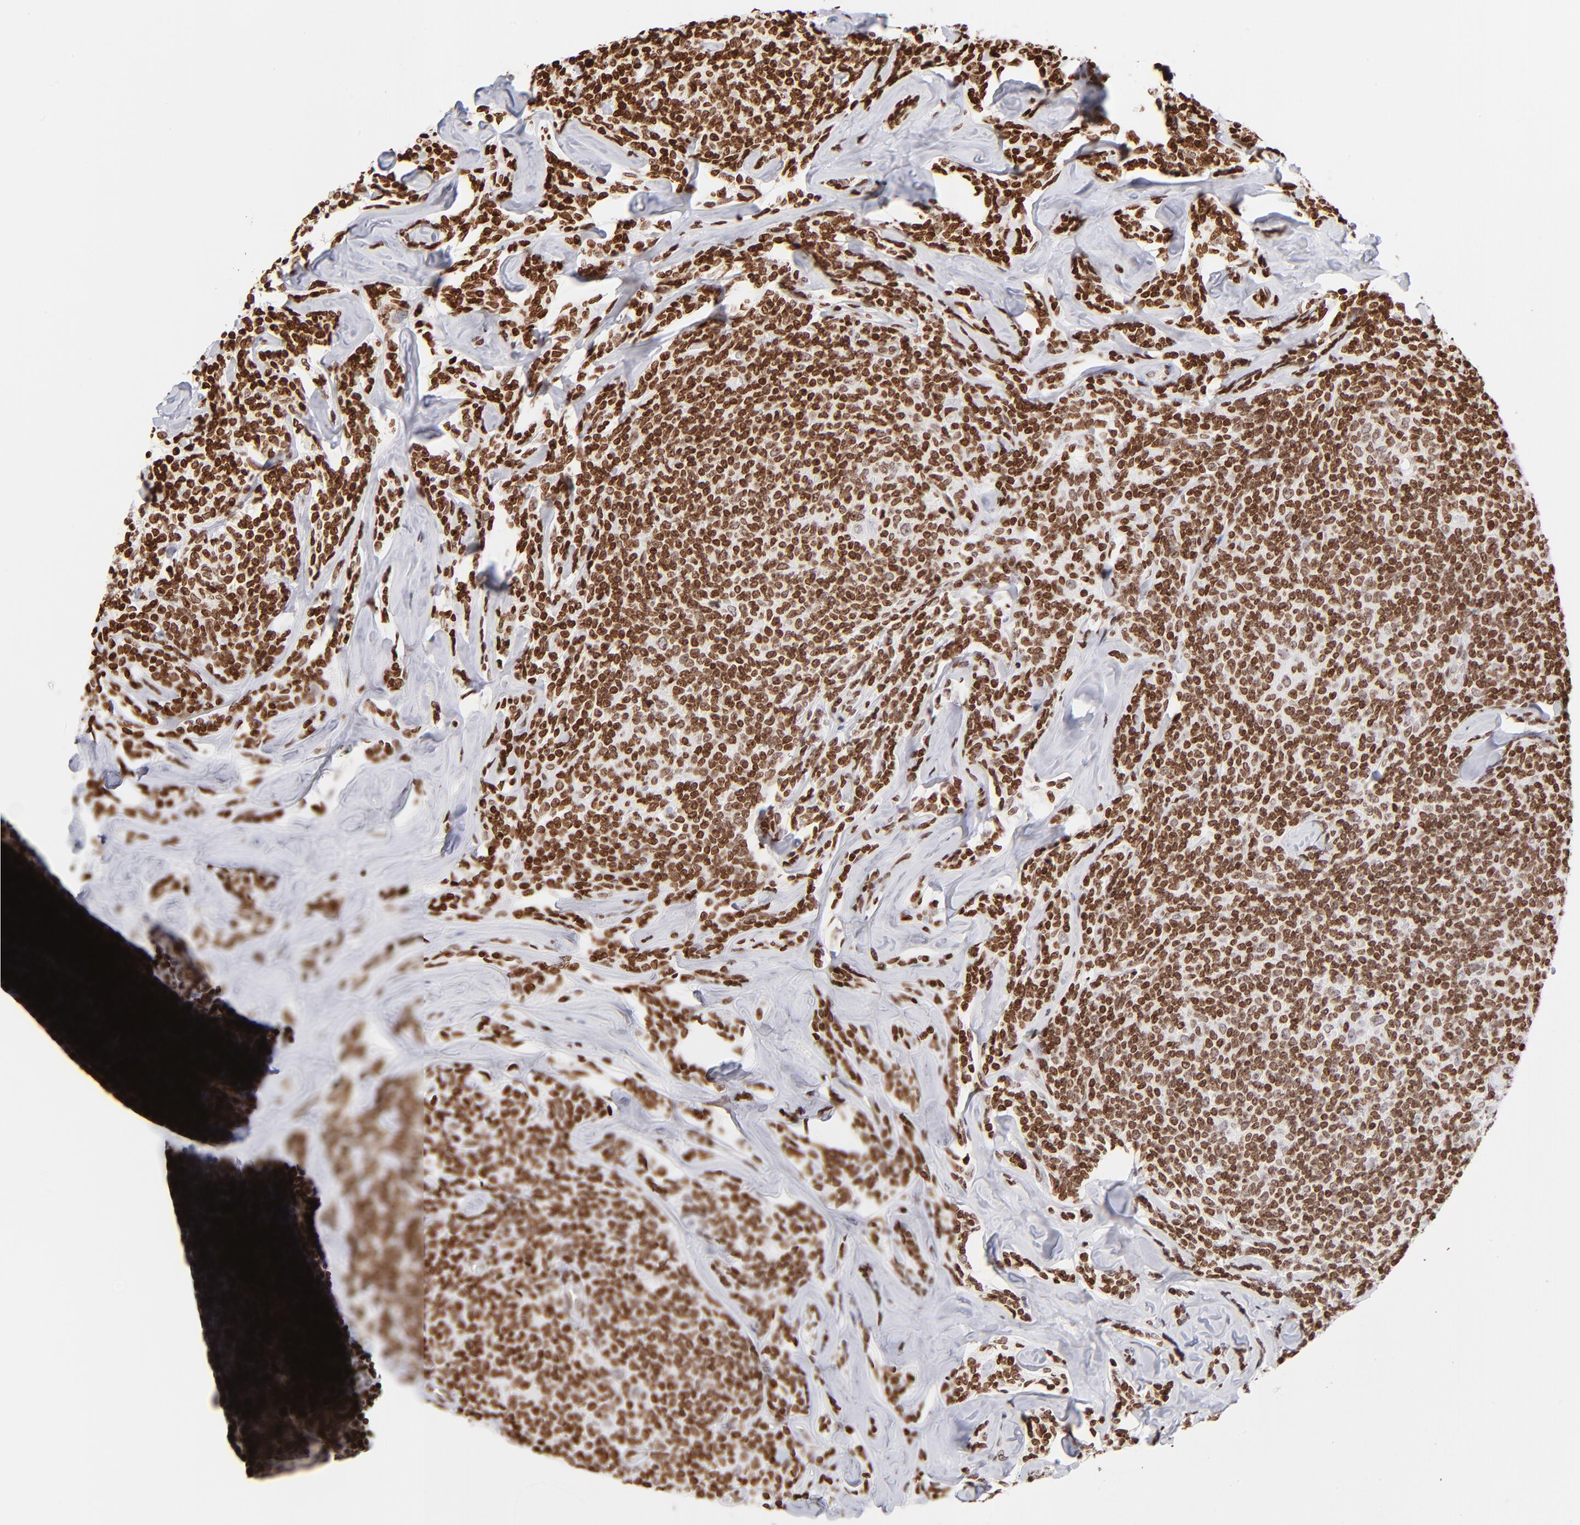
{"staining": {"intensity": "strong", "quantity": ">75%", "location": "nuclear"}, "tissue": "lymphoma", "cell_type": "Tumor cells", "image_type": "cancer", "snomed": [{"axis": "morphology", "description": "Malignant lymphoma, non-Hodgkin's type, Low grade"}, {"axis": "topography", "description": "Lymph node"}], "caption": "Low-grade malignant lymphoma, non-Hodgkin's type tissue shows strong nuclear expression in approximately >75% of tumor cells The protein of interest is stained brown, and the nuclei are stained in blue (DAB IHC with brightfield microscopy, high magnification).", "gene": "RTL4", "patient": {"sex": "female", "age": 56}}